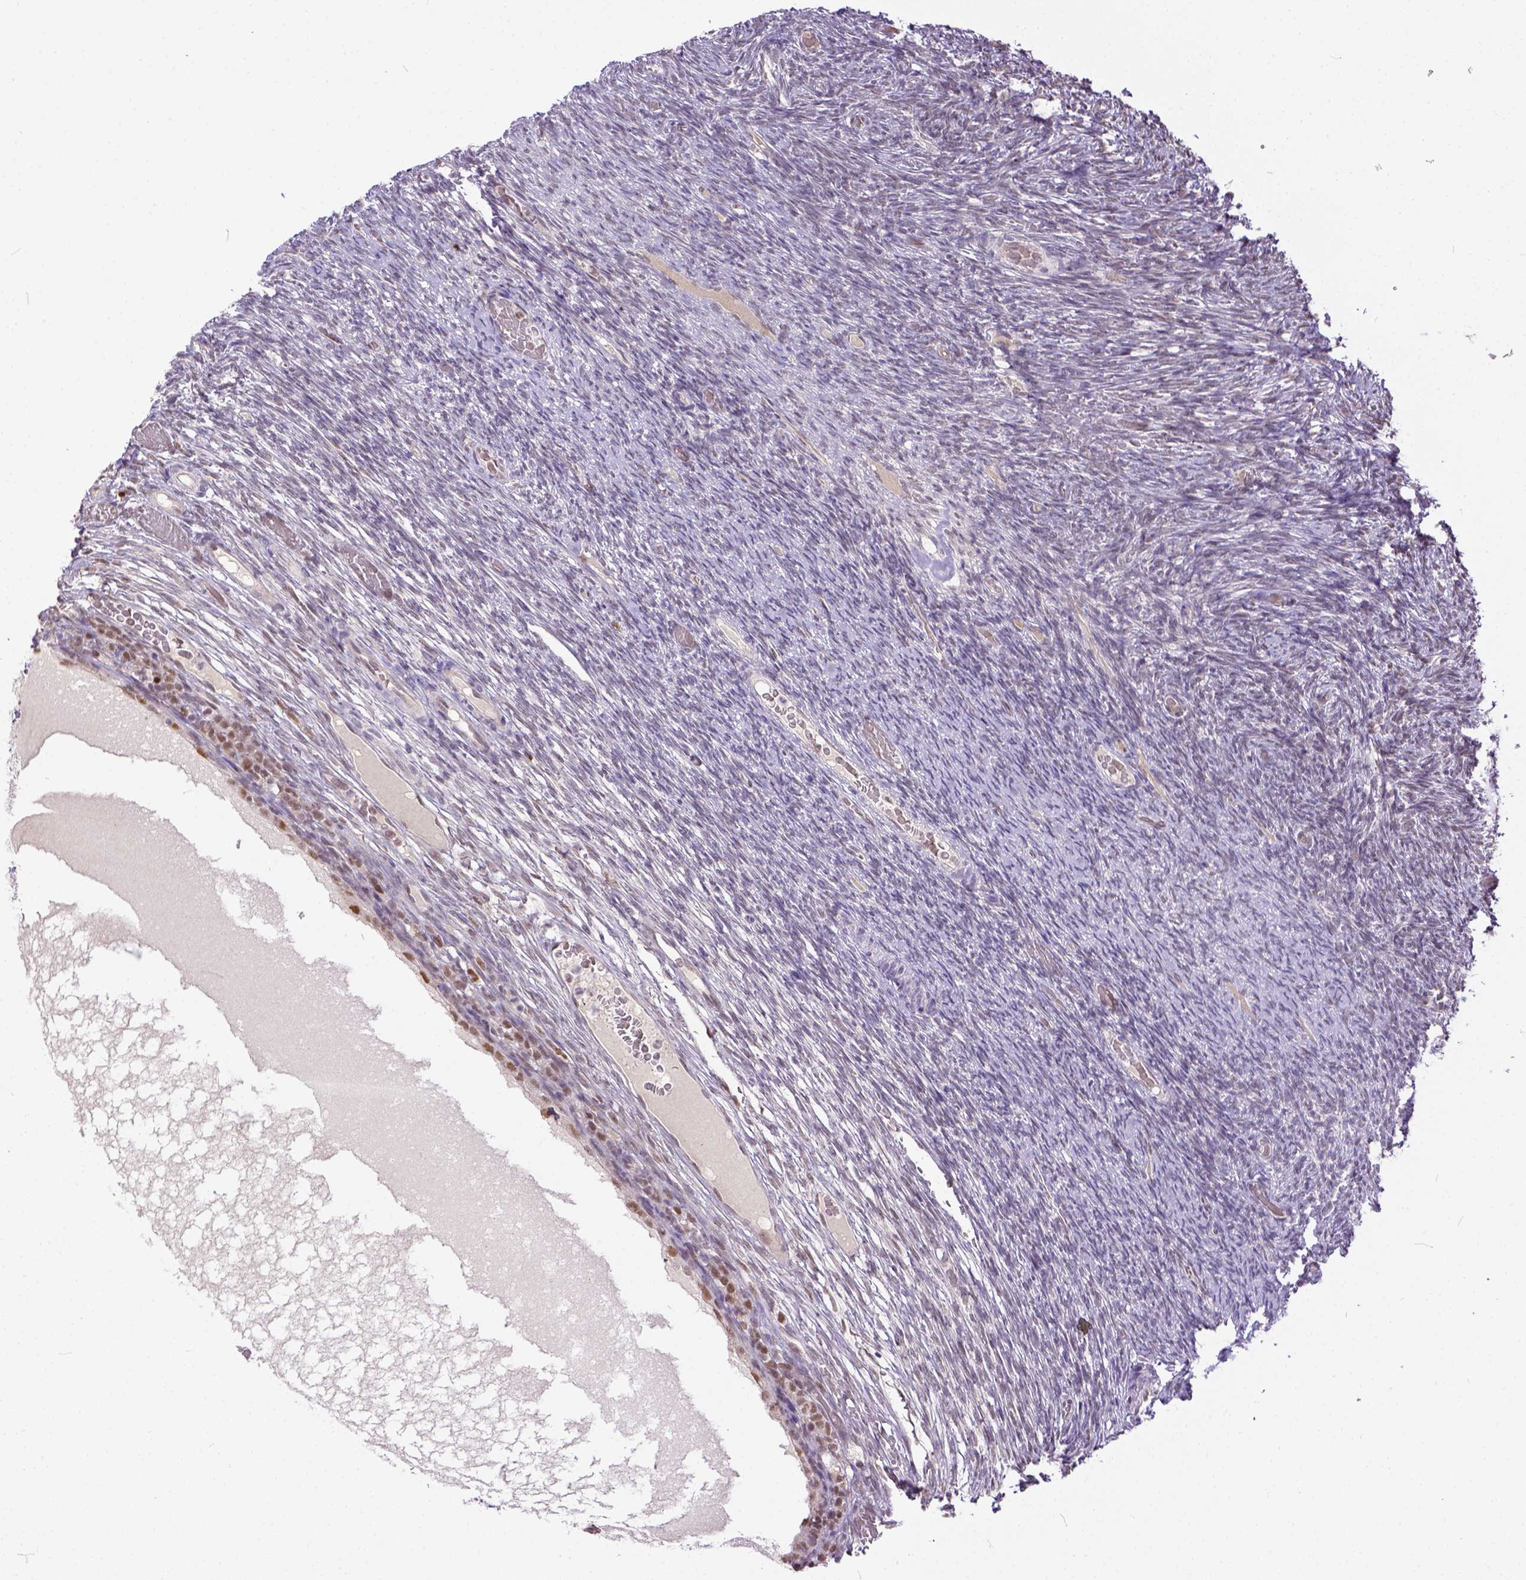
{"staining": {"intensity": "weak", "quantity": "25%-75%", "location": "nuclear"}, "tissue": "ovary", "cell_type": "Ovarian stroma cells", "image_type": "normal", "snomed": [{"axis": "morphology", "description": "Normal tissue, NOS"}, {"axis": "topography", "description": "Ovary"}], "caption": "Protein staining of benign ovary displays weak nuclear positivity in approximately 25%-75% of ovarian stroma cells.", "gene": "ERCC1", "patient": {"sex": "female", "age": 34}}